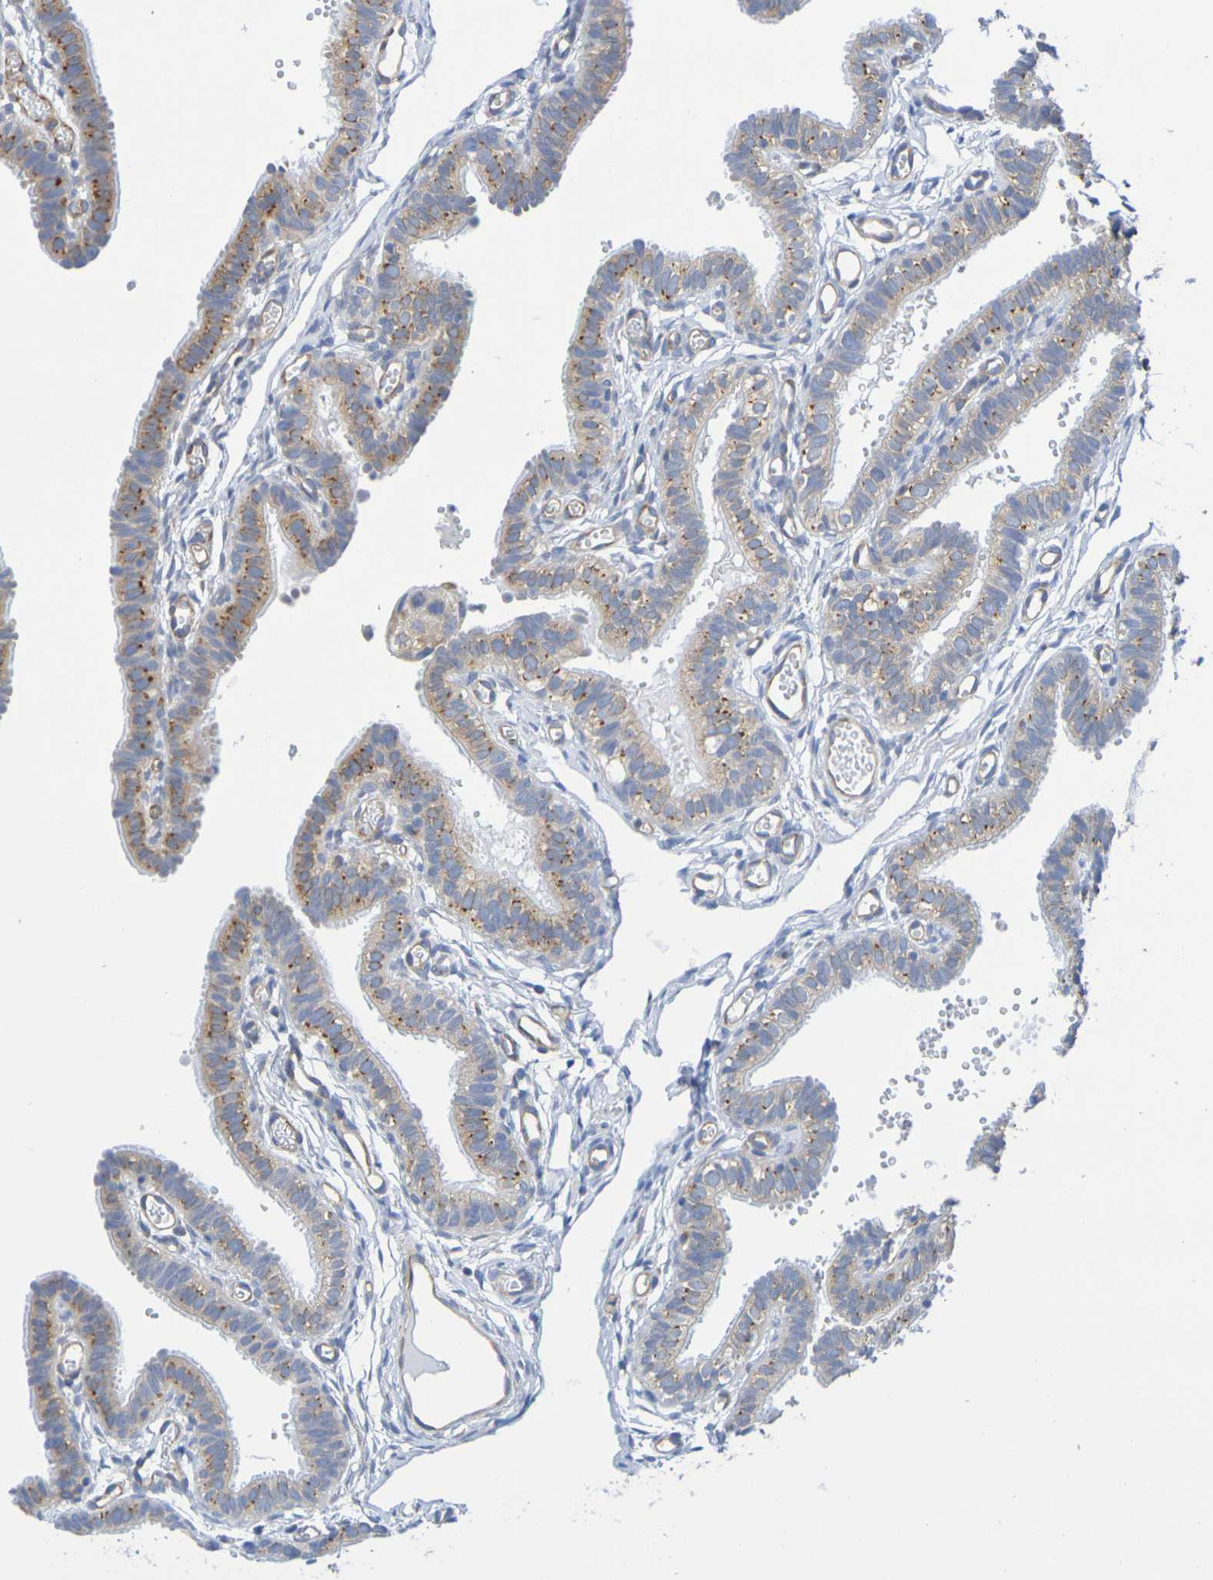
{"staining": {"intensity": "moderate", "quantity": "25%-75%", "location": "cytoplasmic/membranous"}, "tissue": "fallopian tube", "cell_type": "Glandular cells", "image_type": "normal", "snomed": [{"axis": "morphology", "description": "Normal tissue, NOS"}, {"axis": "topography", "description": "Fallopian tube"}, {"axis": "topography", "description": "Placenta"}], "caption": "Brown immunohistochemical staining in benign fallopian tube shows moderate cytoplasmic/membranous expression in about 25%-75% of glandular cells.", "gene": "TMCC3", "patient": {"sex": "female", "age": 34}}